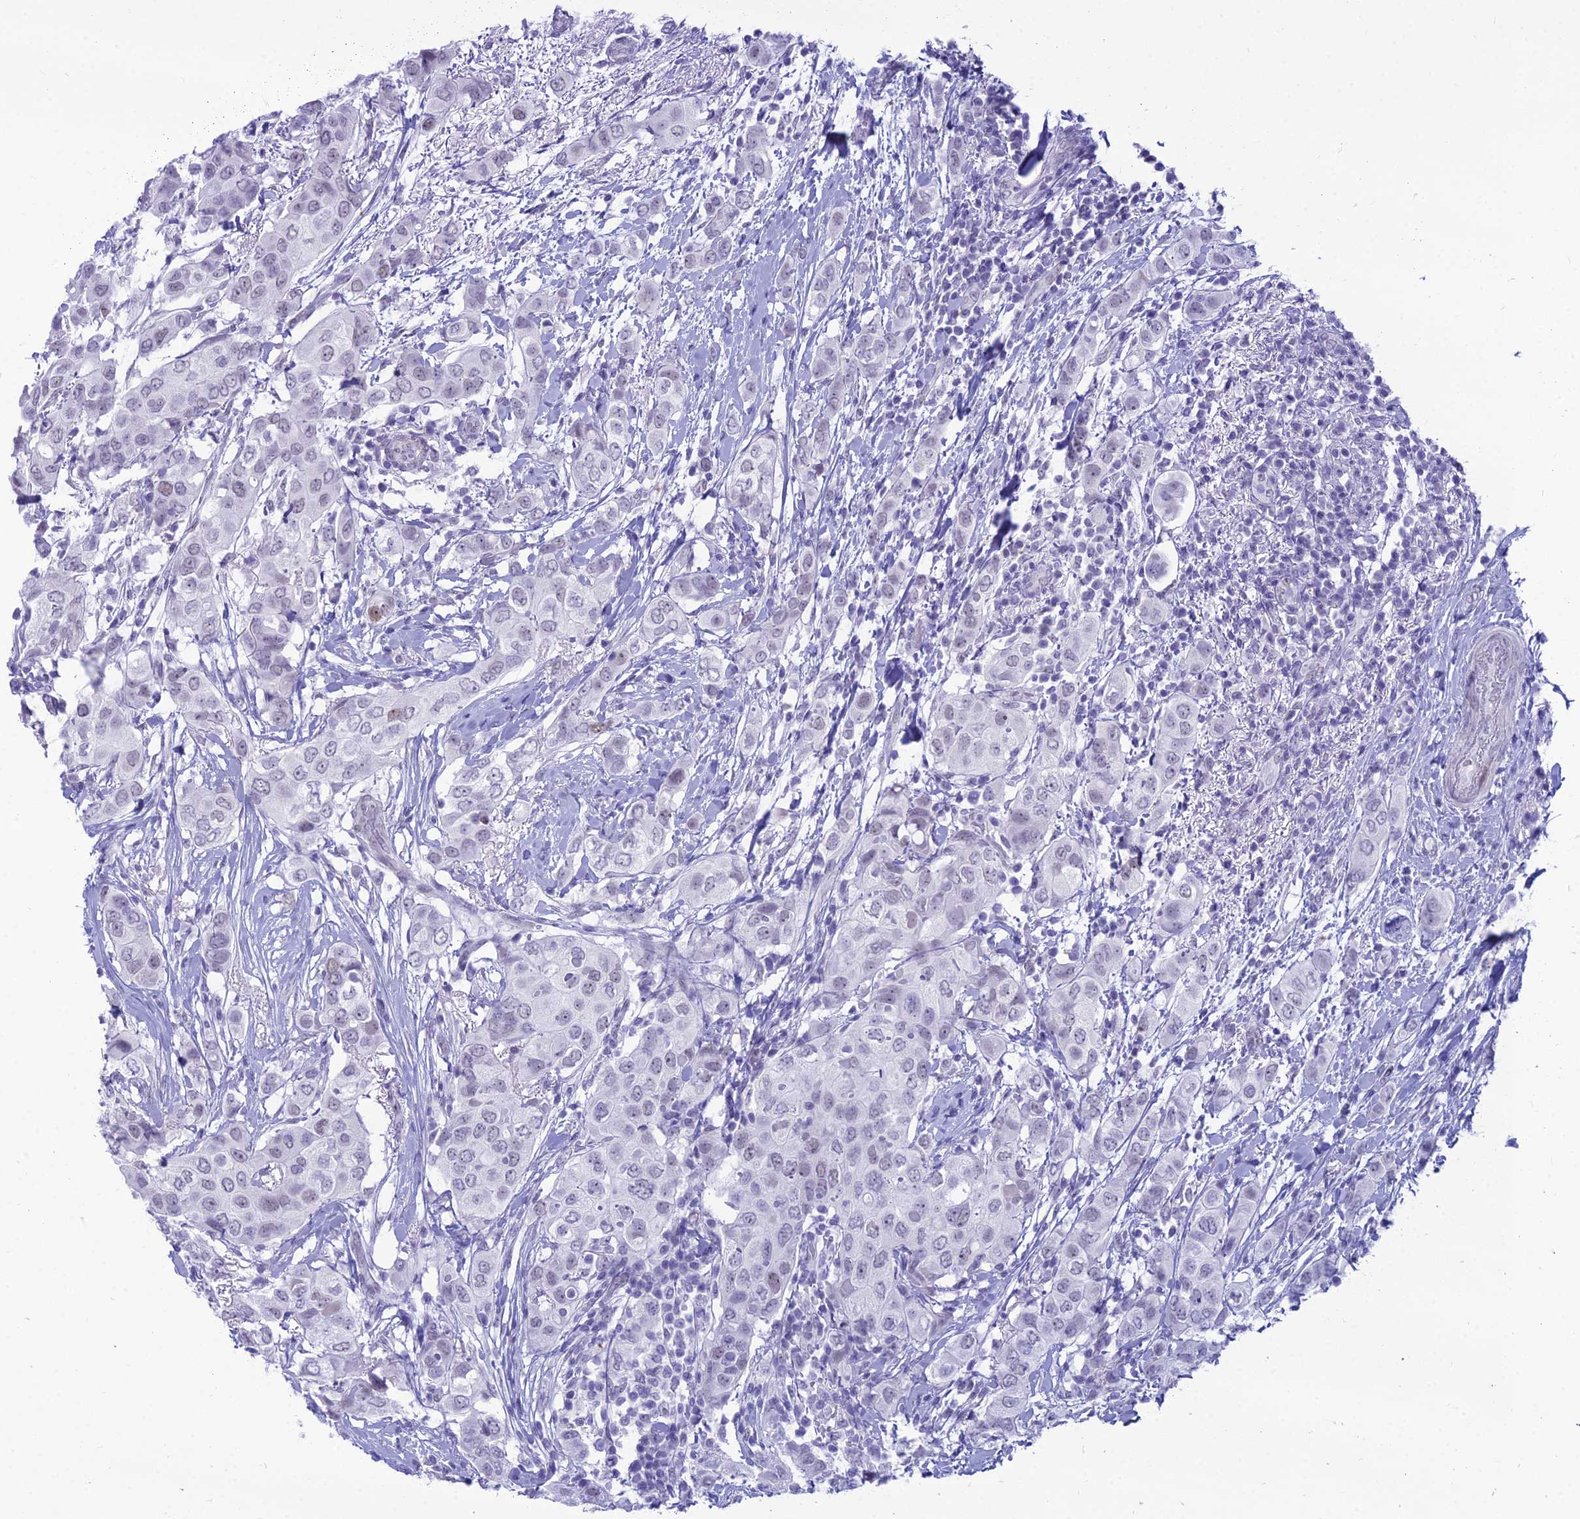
{"staining": {"intensity": "weak", "quantity": "25%-75%", "location": "nuclear"}, "tissue": "breast cancer", "cell_type": "Tumor cells", "image_type": "cancer", "snomed": [{"axis": "morphology", "description": "Lobular carcinoma"}, {"axis": "topography", "description": "Breast"}], "caption": "Immunohistochemical staining of human breast lobular carcinoma demonstrates low levels of weak nuclear staining in approximately 25%-75% of tumor cells.", "gene": "DHX40", "patient": {"sex": "female", "age": 51}}